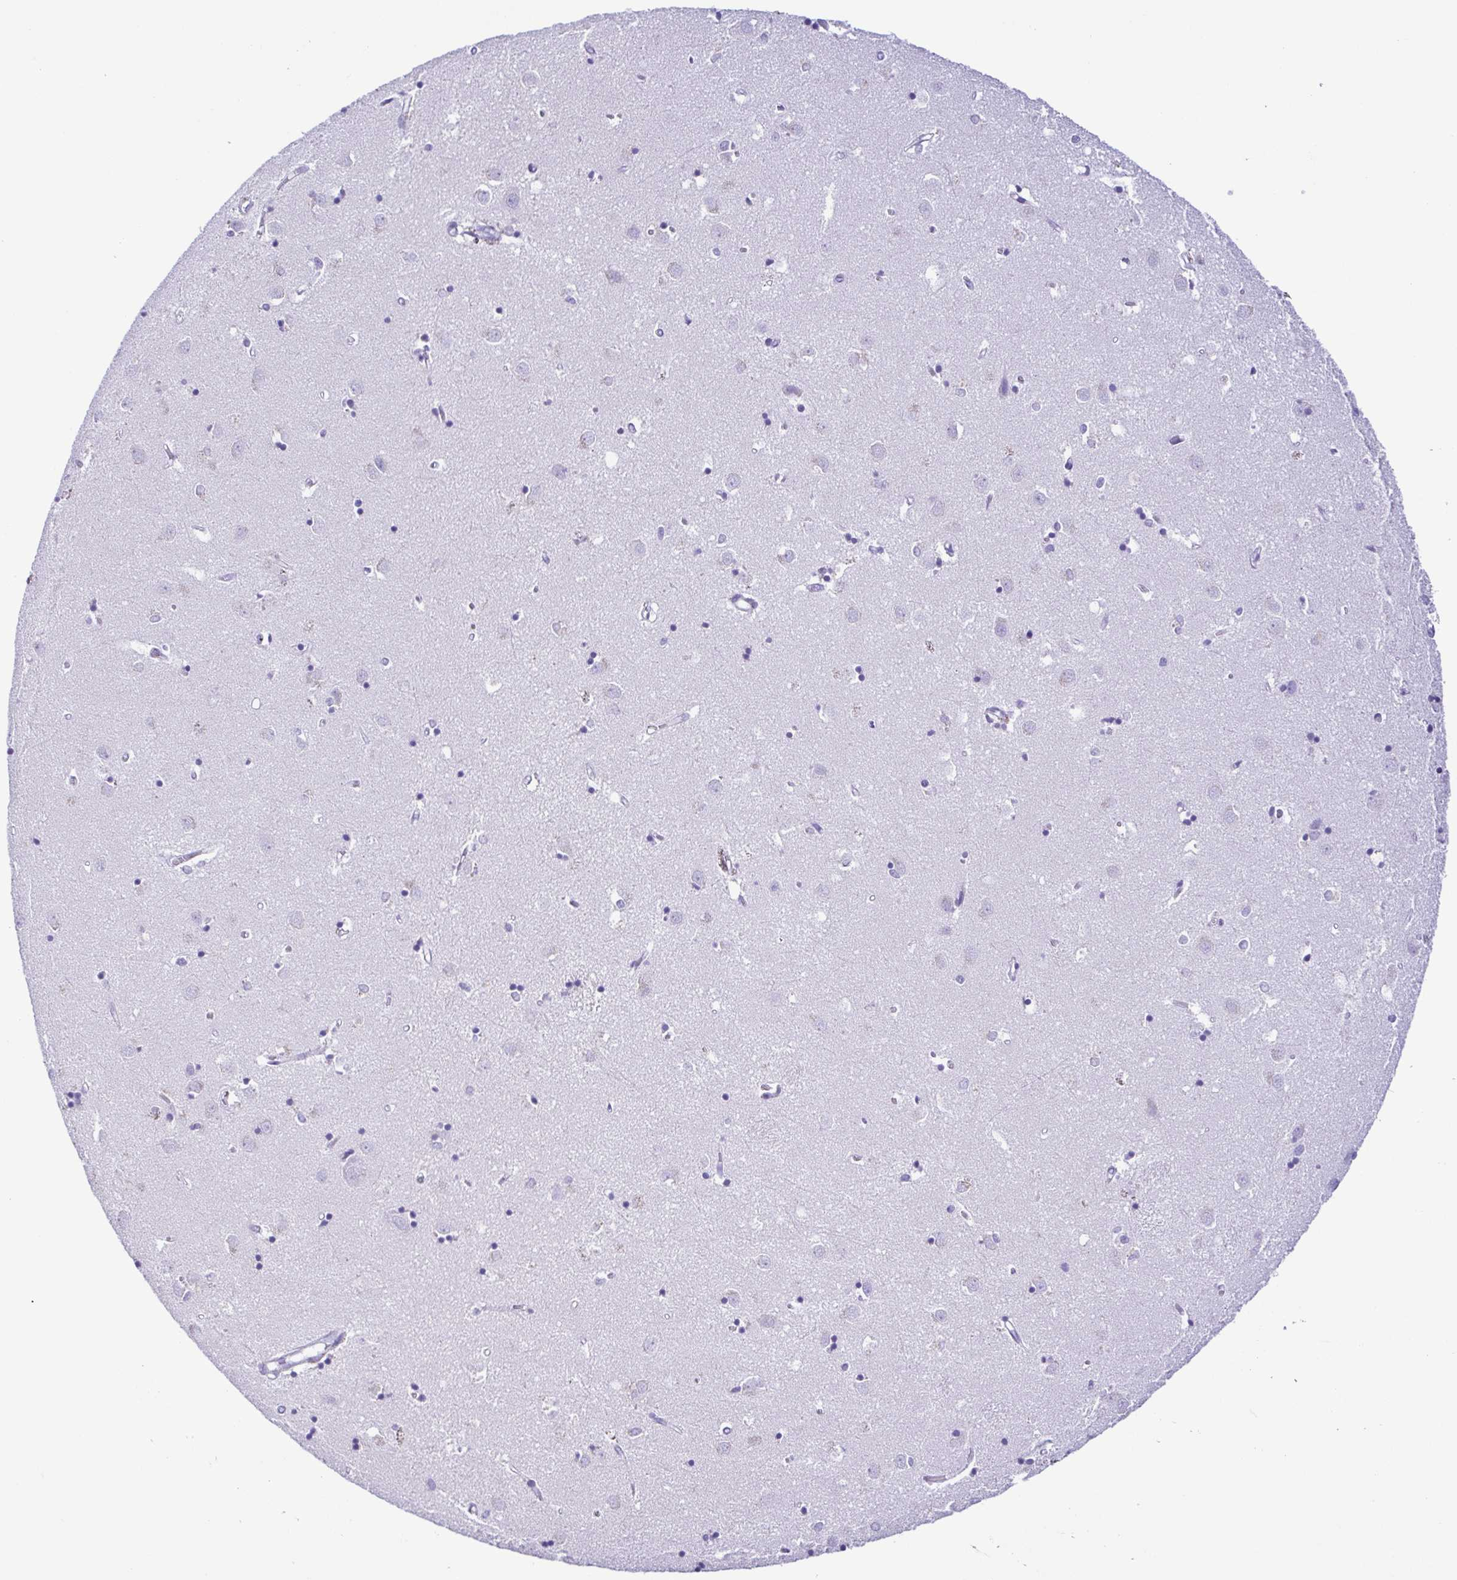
{"staining": {"intensity": "negative", "quantity": "none", "location": "none"}, "tissue": "caudate", "cell_type": "Glial cells", "image_type": "normal", "snomed": [{"axis": "morphology", "description": "Normal tissue, NOS"}, {"axis": "topography", "description": "Lateral ventricle wall"}], "caption": "IHC of benign caudate shows no staining in glial cells.", "gene": "CASP14", "patient": {"sex": "male", "age": 54}}